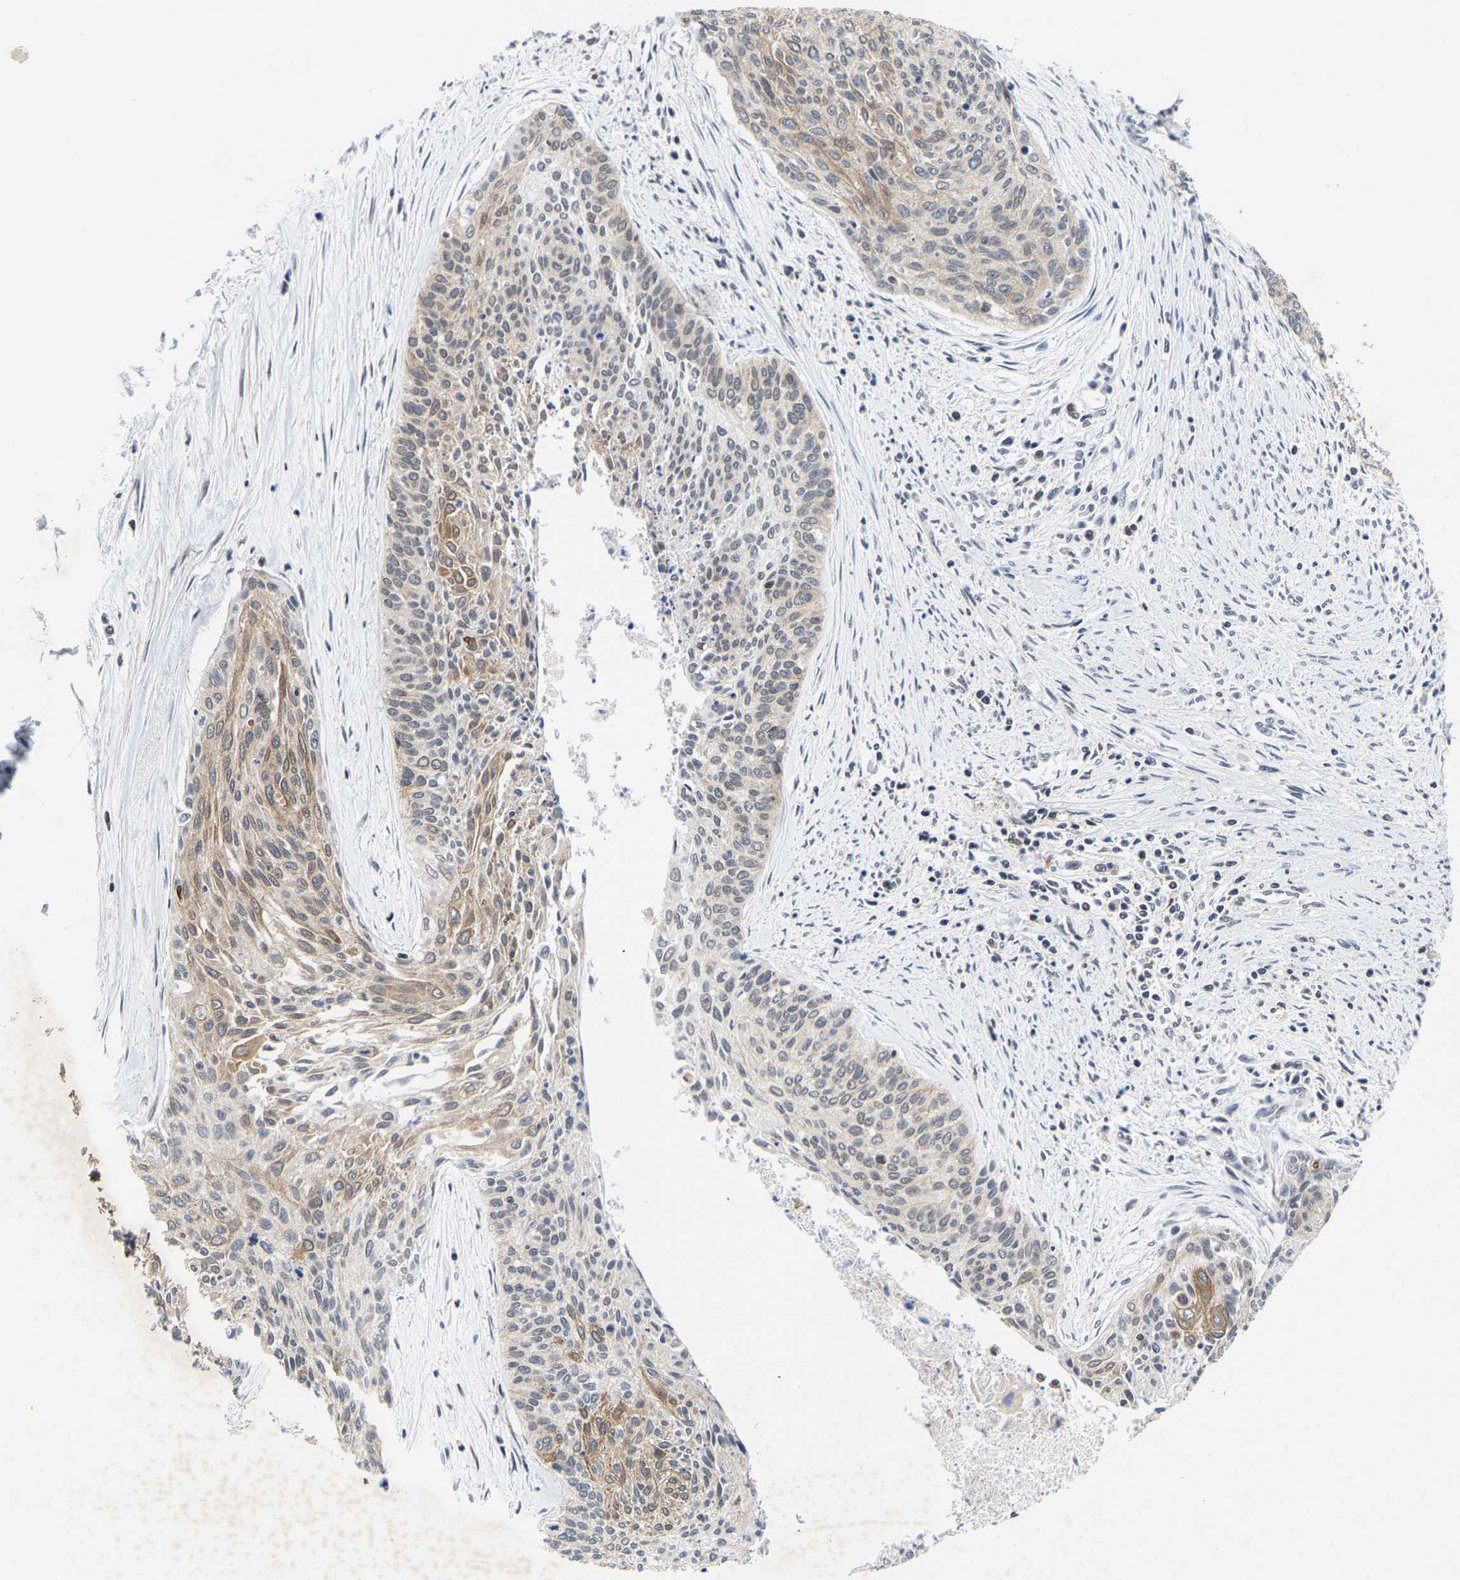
{"staining": {"intensity": "weak", "quantity": ">75%", "location": "cytoplasmic/membranous"}, "tissue": "cervical cancer", "cell_type": "Tumor cells", "image_type": "cancer", "snomed": [{"axis": "morphology", "description": "Squamous cell carcinoma, NOS"}, {"axis": "topography", "description": "Cervix"}], "caption": "Approximately >75% of tumor cells in human squamous cell carcinoma (cervical) show weak cytoplasmic/membranous protein positivity as visualized by brown immunohistochemical staining.", "gene": "FGD3", "patient": {"sex": "female", "age": 55}}